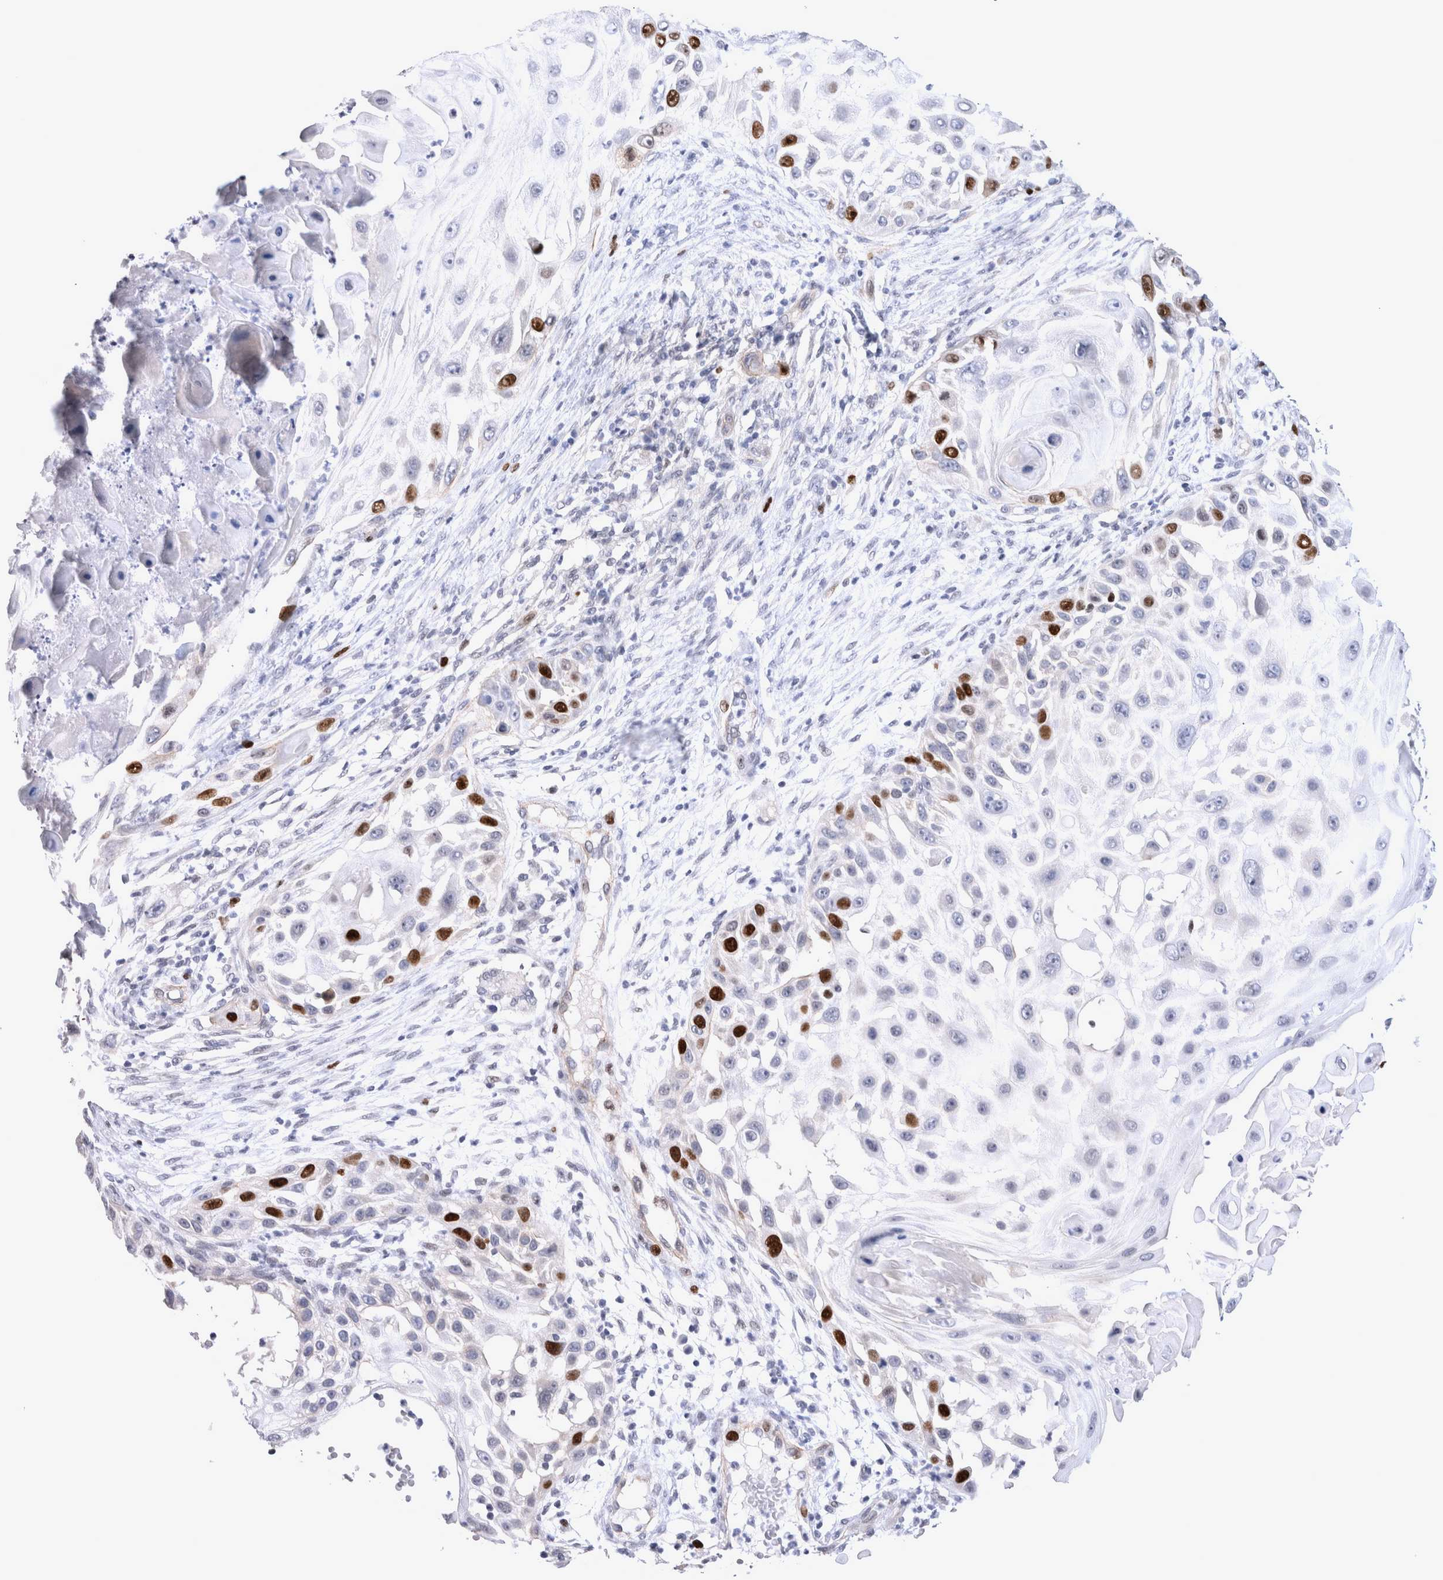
{"staining": {"intensity": "strong", "quantity": "<25%", "location": "nuclear"}, "tissue": "skin cancer", "cell_type": "Tumor cells", "image_type": "cancer", "snomed": [{"axis": "morphology", "description": "Squamous cell carcinoma, NOS"}, {"axis": "topography", "description": "Skin"}], "caption": "Skin cancer (squamous cell carcinoma) was stained to show a protein in brown. There is medium levels of strong nuclear staining in about <25% of tumor cells. The staining was performed using DAB, with brown indicating positive protein expression. Nuclei are stained blue with hematoxylin.", "gene": "KIF18B", "patient": {"sex": "female", "age": 44}}